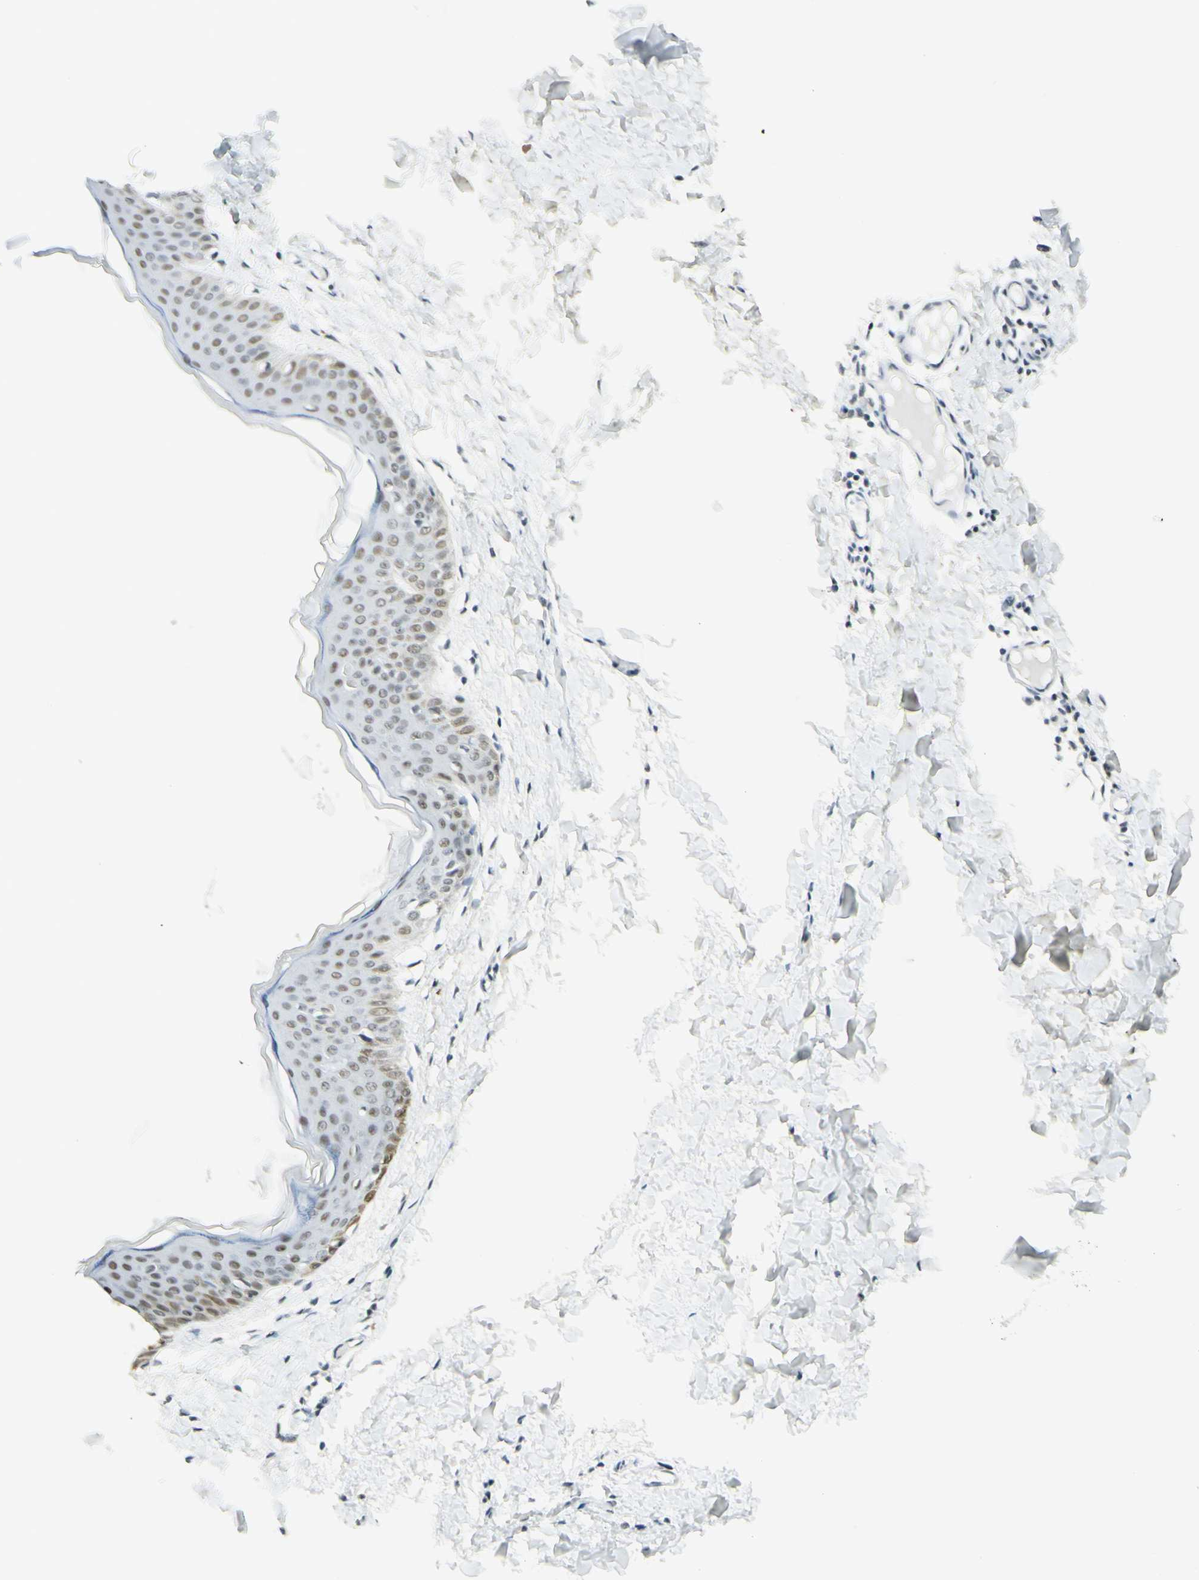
{"staining": {"intensity": "negative", "quantity": "none", "location": "none"}, "tissue": "skin", "cell_type": "Fibroblasts", "image_type": "normal", "snomed": [{"axis": "morphology", "description": "Normal tissue, NOS"}, {"axis": "topography", "description": "Skin"}], "caption": "Human skin stained for a protein using immunohistochemistry demonstrates no expression in fibroblasts.", "gene": "PMS2", "patient": {"sex": "female", "age": 17}}